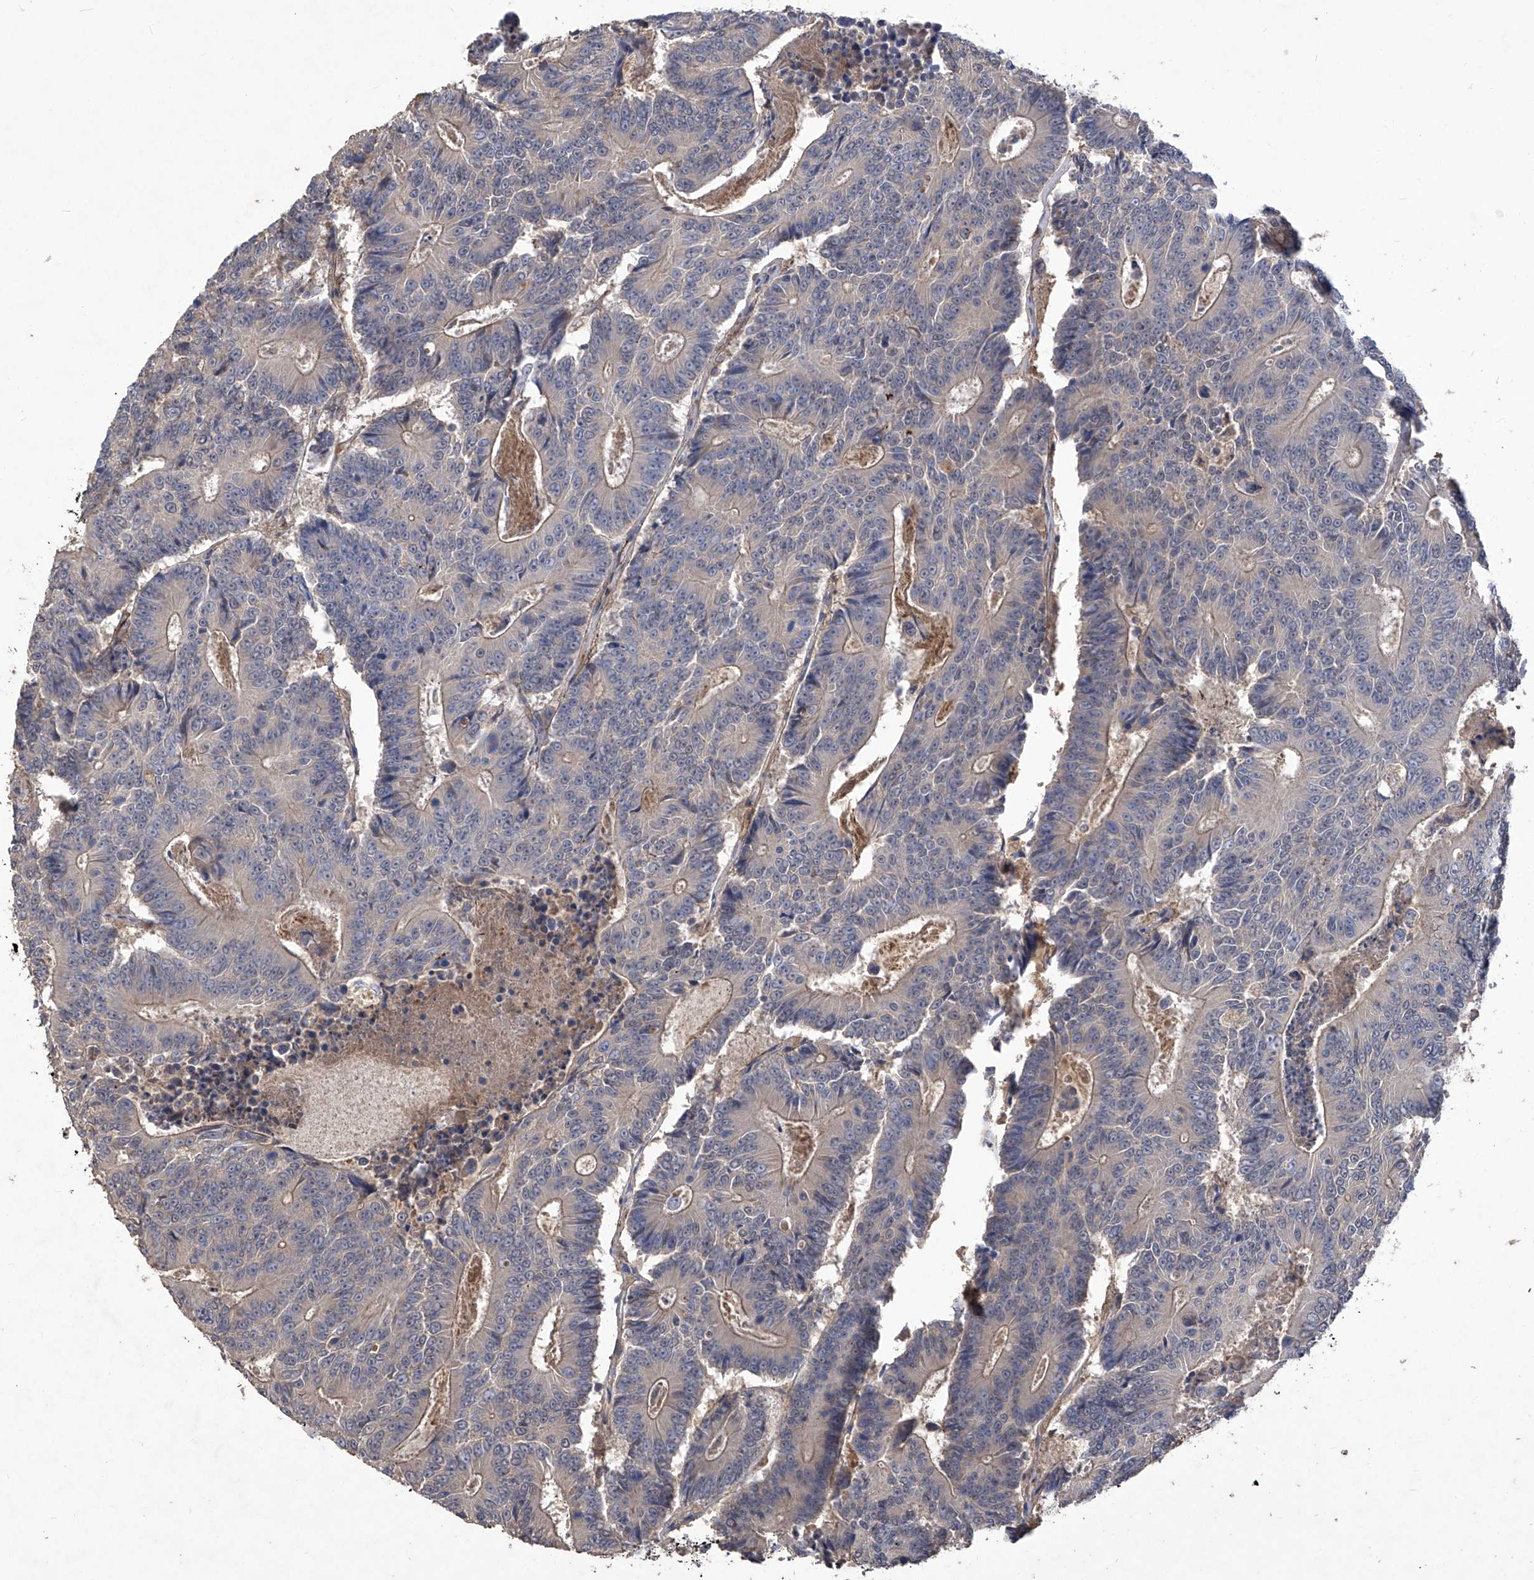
{"staining": {"intensity": "weak", "quantity": "<25%", "location": "cytoplasmic/membranous"}, "tissue": "colorectal cancer", "cell_type": "Tumor cells", "image_type": "cancer", "snomed": [{"axis": "morphology", "description": "Adenocarcinoma, NOS"}, {"axis": "topography", "description": "Colon"}], "caption": "DAB immunohistochemical staining of colorectal cancer (adenocarcinoma) demonstrates no significant positivity in tumor cells.", "gene": "TXNIP", "patient": {"sex": "male", "age": 83}}